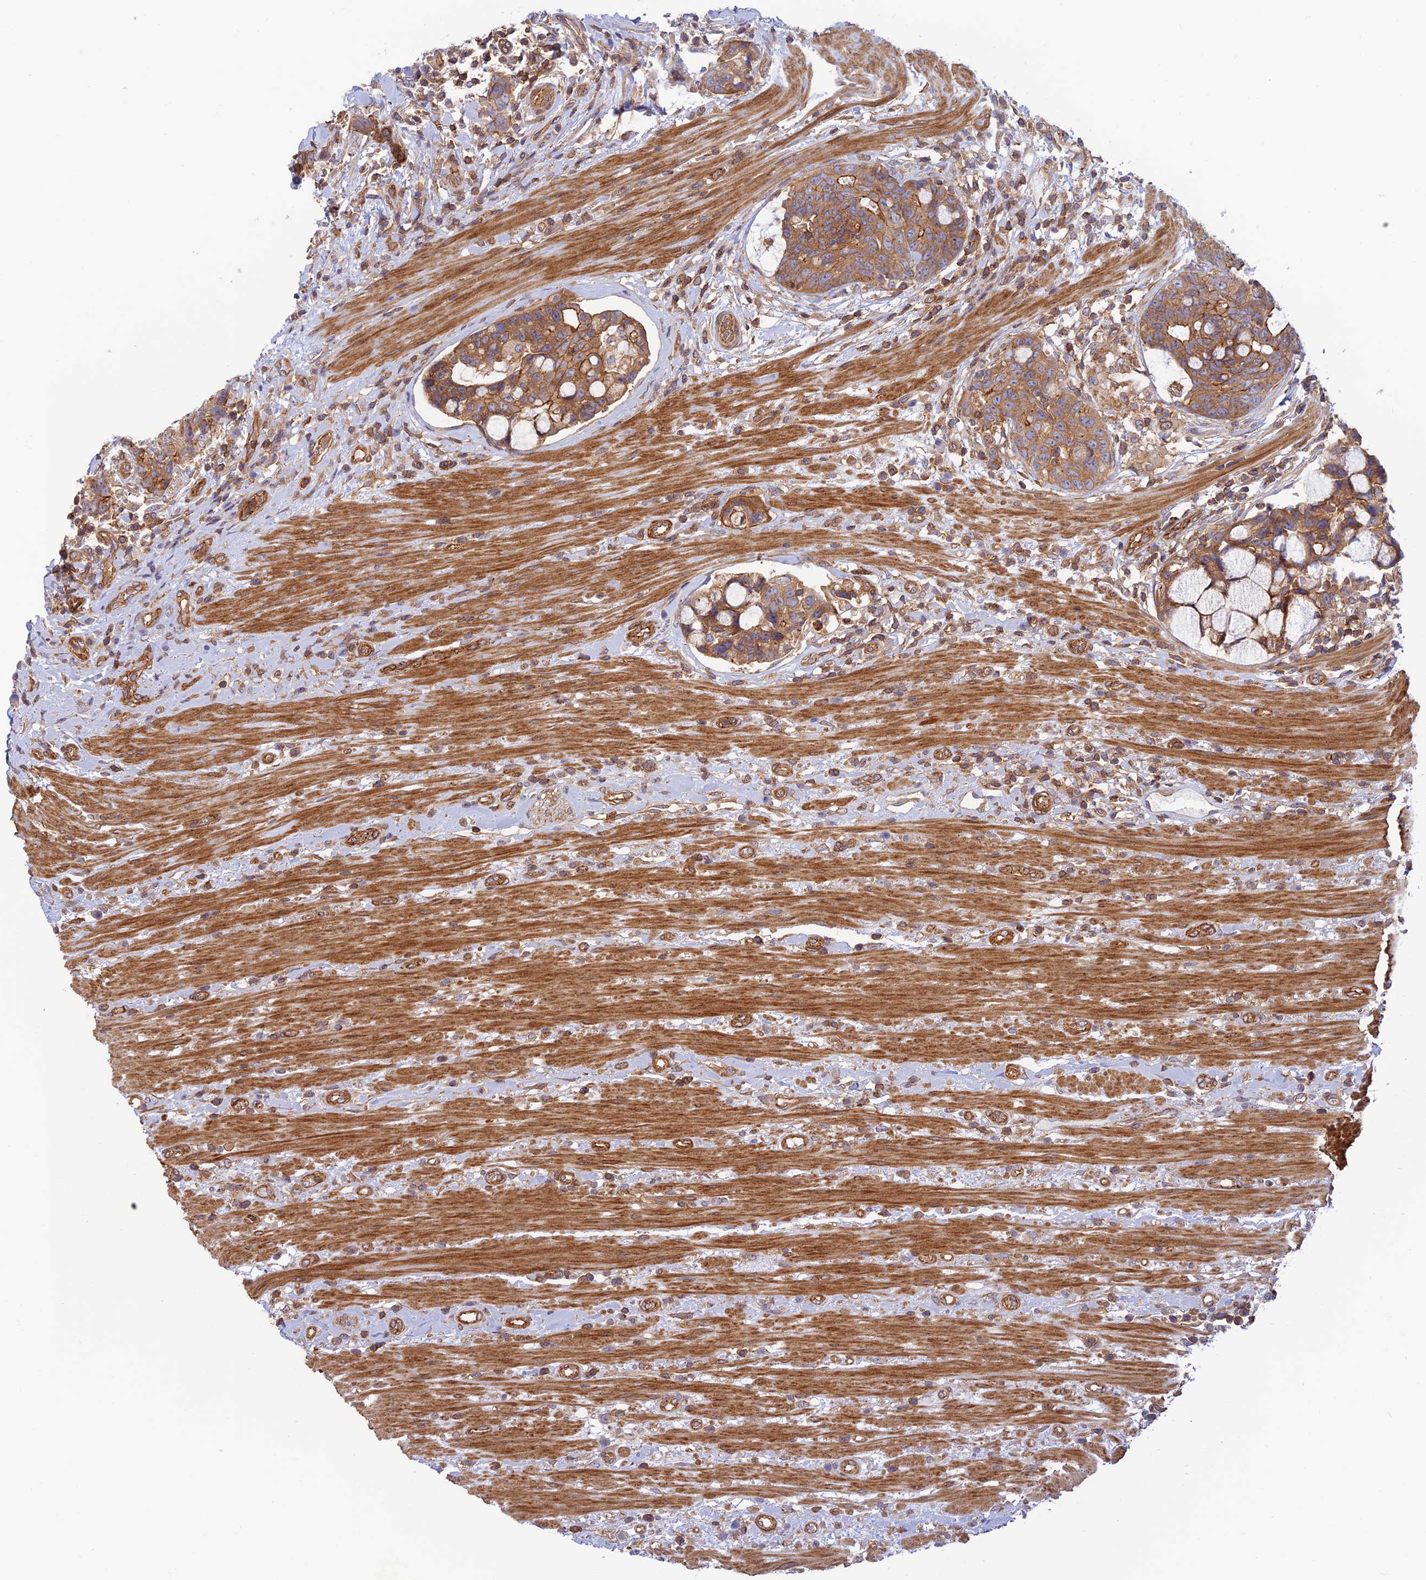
{"staining": {"intensity": "moderate", "quantity": ">75%", "location": "cytoplasmic/membranous"}, "tissue": "colorectal cancer", "cell_type": "Tumor cells", "image_type": "cancer", "snomed": [{"axis": "morphology", "description": "Adenocarcinoma, NOS"}, {"axis": "topography", "description": "Colon"}], "caption": "Brown immunohistochemical staining in colorectal cancer demonstrates moderate cytoplasmic/membranous positivity in approximately >75% of tumor cells.", "gene": "PPP1R12C", "patient": {"sex": "female", "age": 82}}